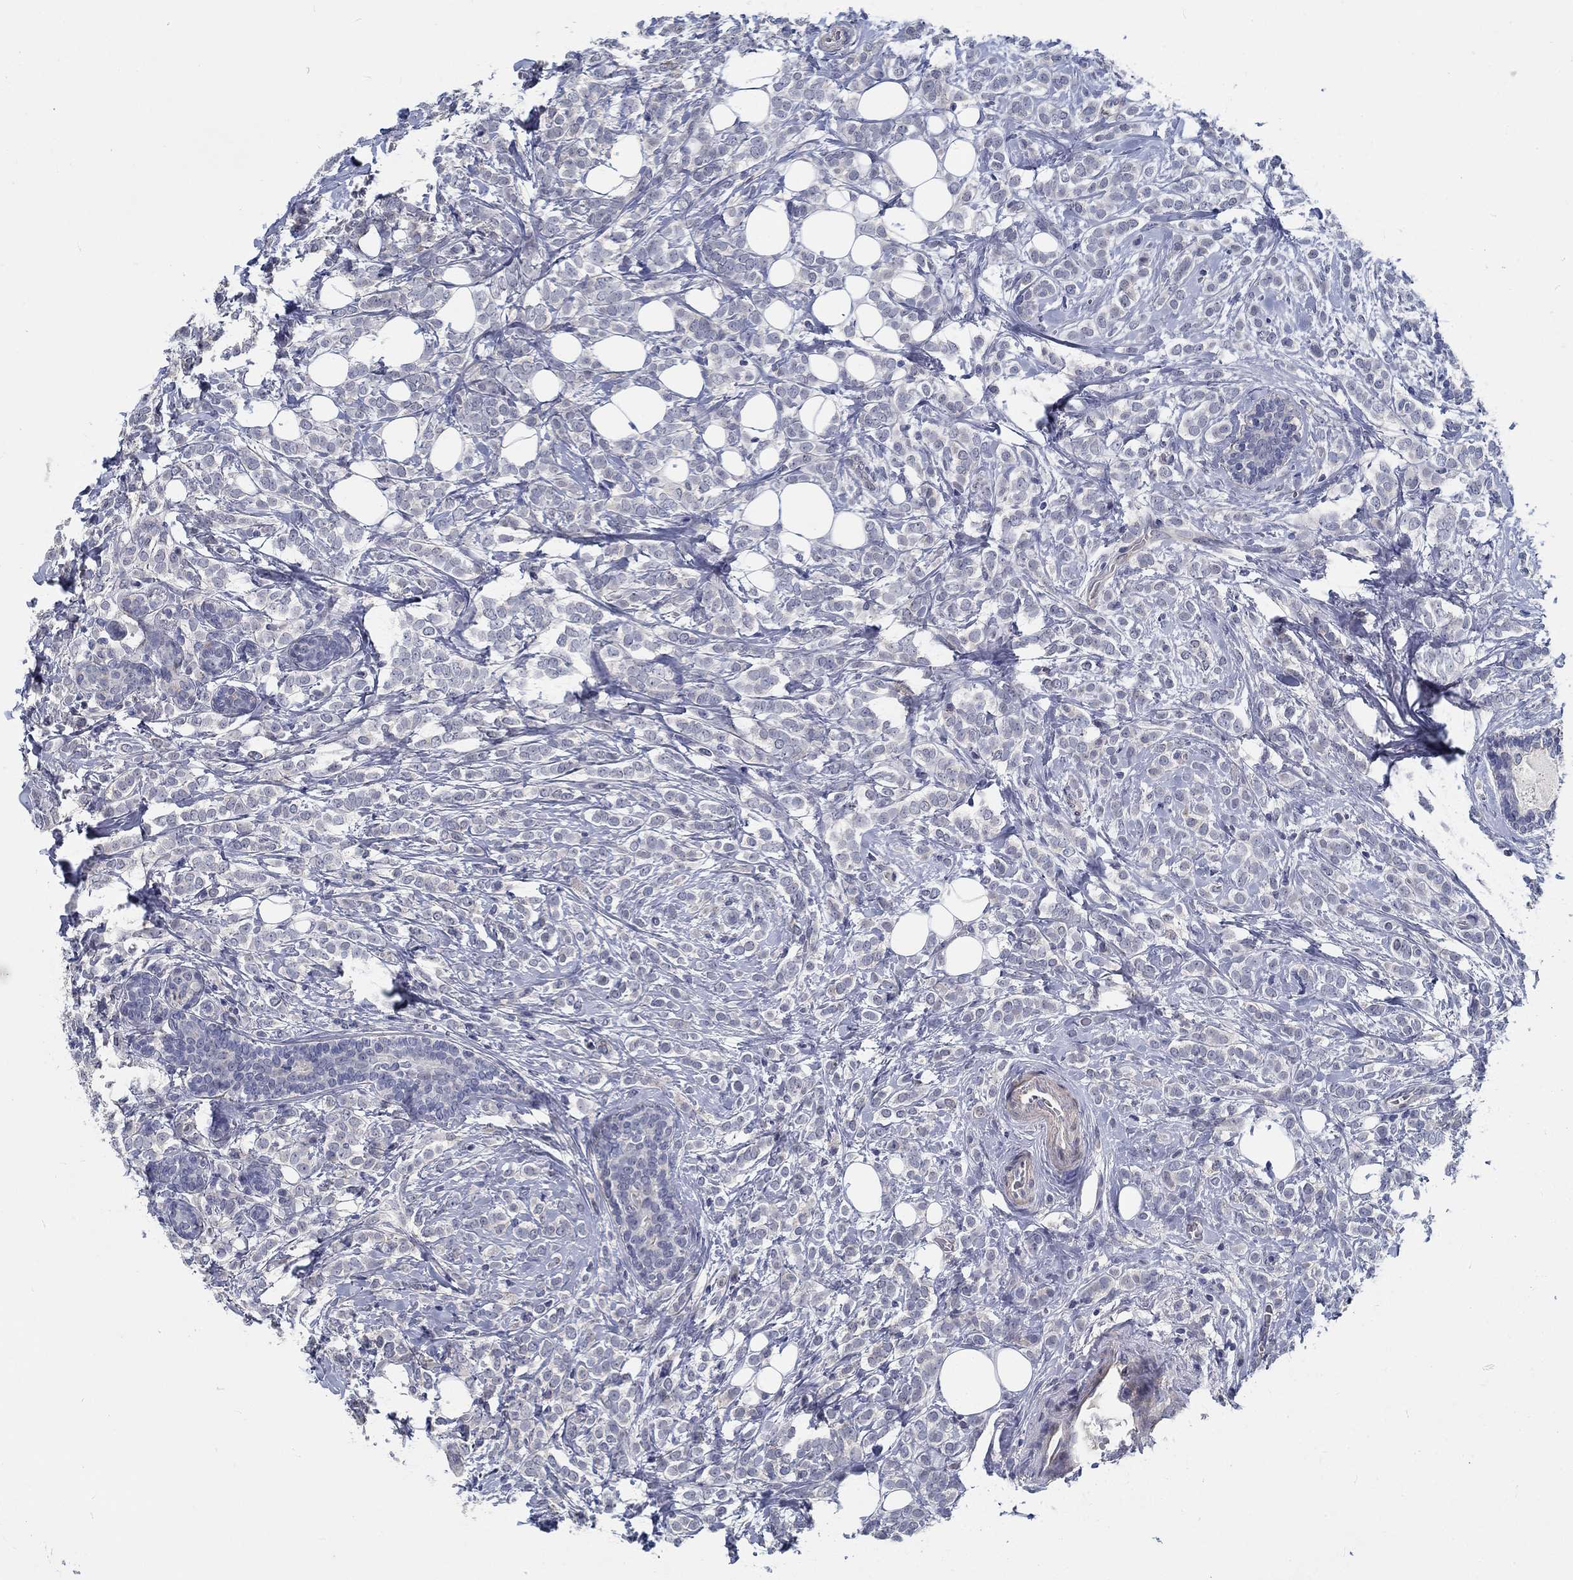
{"staining": {"intensity": "negative", "quantity": "none", "location": "none"}, "tissue": "breast cancer", "cell_type": "Tumor cells", "image_type": "cancer", "snomed": [{"axis": "morphology", "description": "Lobular carcinoma"}, {"axis": "topography", "description": "Breast"}], "caption": "An IHC photomicrograph of lobular carcinoma (breast) is shown. There is no staining in tumor cells of lobular carcinoma (breast).", "gene": "MYBPC1", "patient": {"sex": "female", "age": 49}}